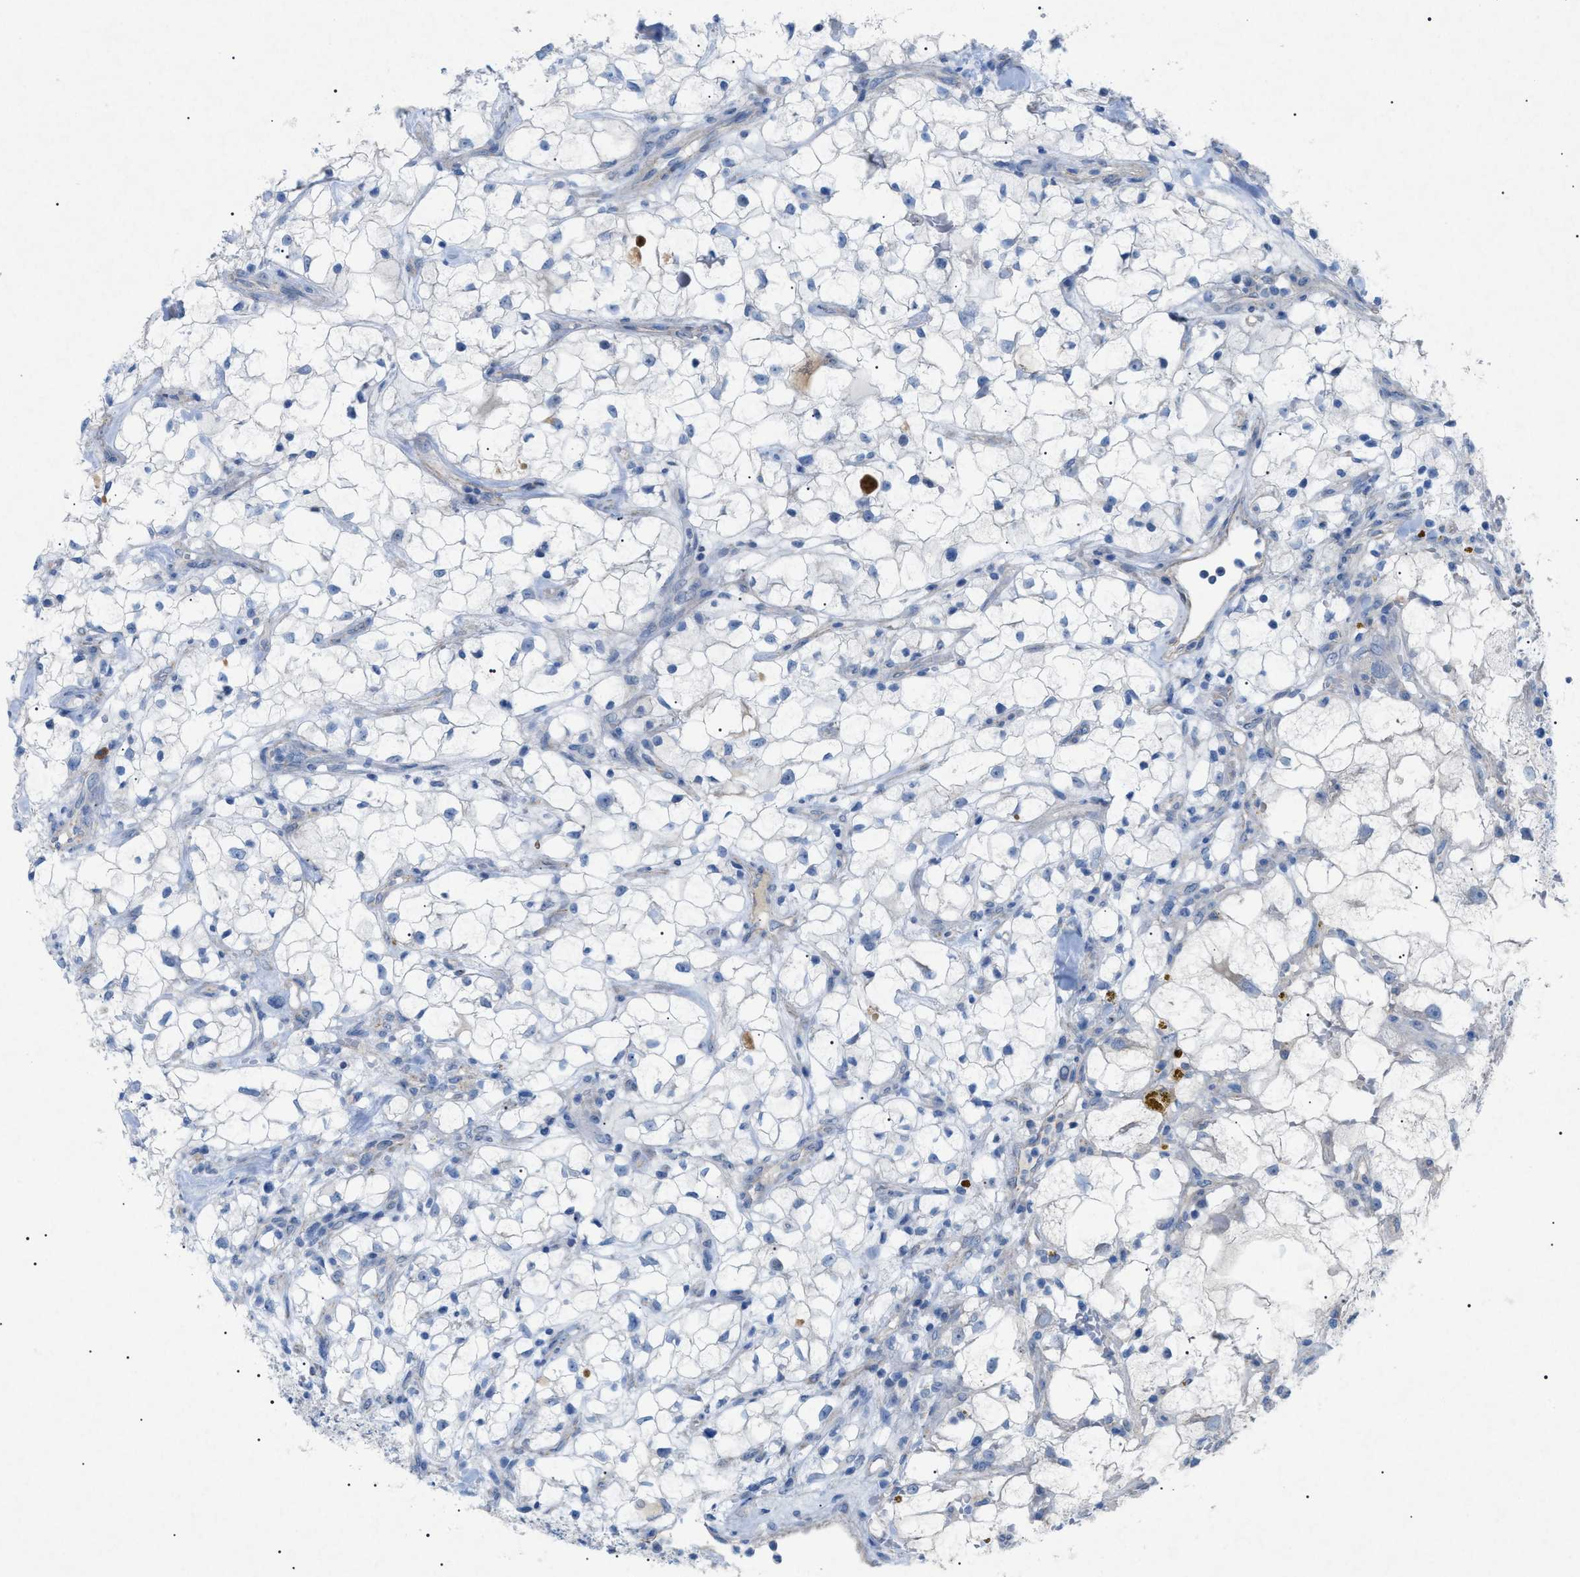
{"staining": {"intensity": "negative", "quantity": "none", "location": "none"}, "tissue": "renal cancer", "cell_type": "Tumor cells", "image_type": "cancer", "snomed": [{"axis": "morphology", "description": "Adenocarcinoma, NOS"}, {"axis": "topography", "description": "Kidney"}], "caption": "A photomicrograph of human renal cancer (adenocarcinoma) is negative for staining in tumor cells.", "gene": "ADAMTS1", "patient": {"sex": "female", "age": 60}}